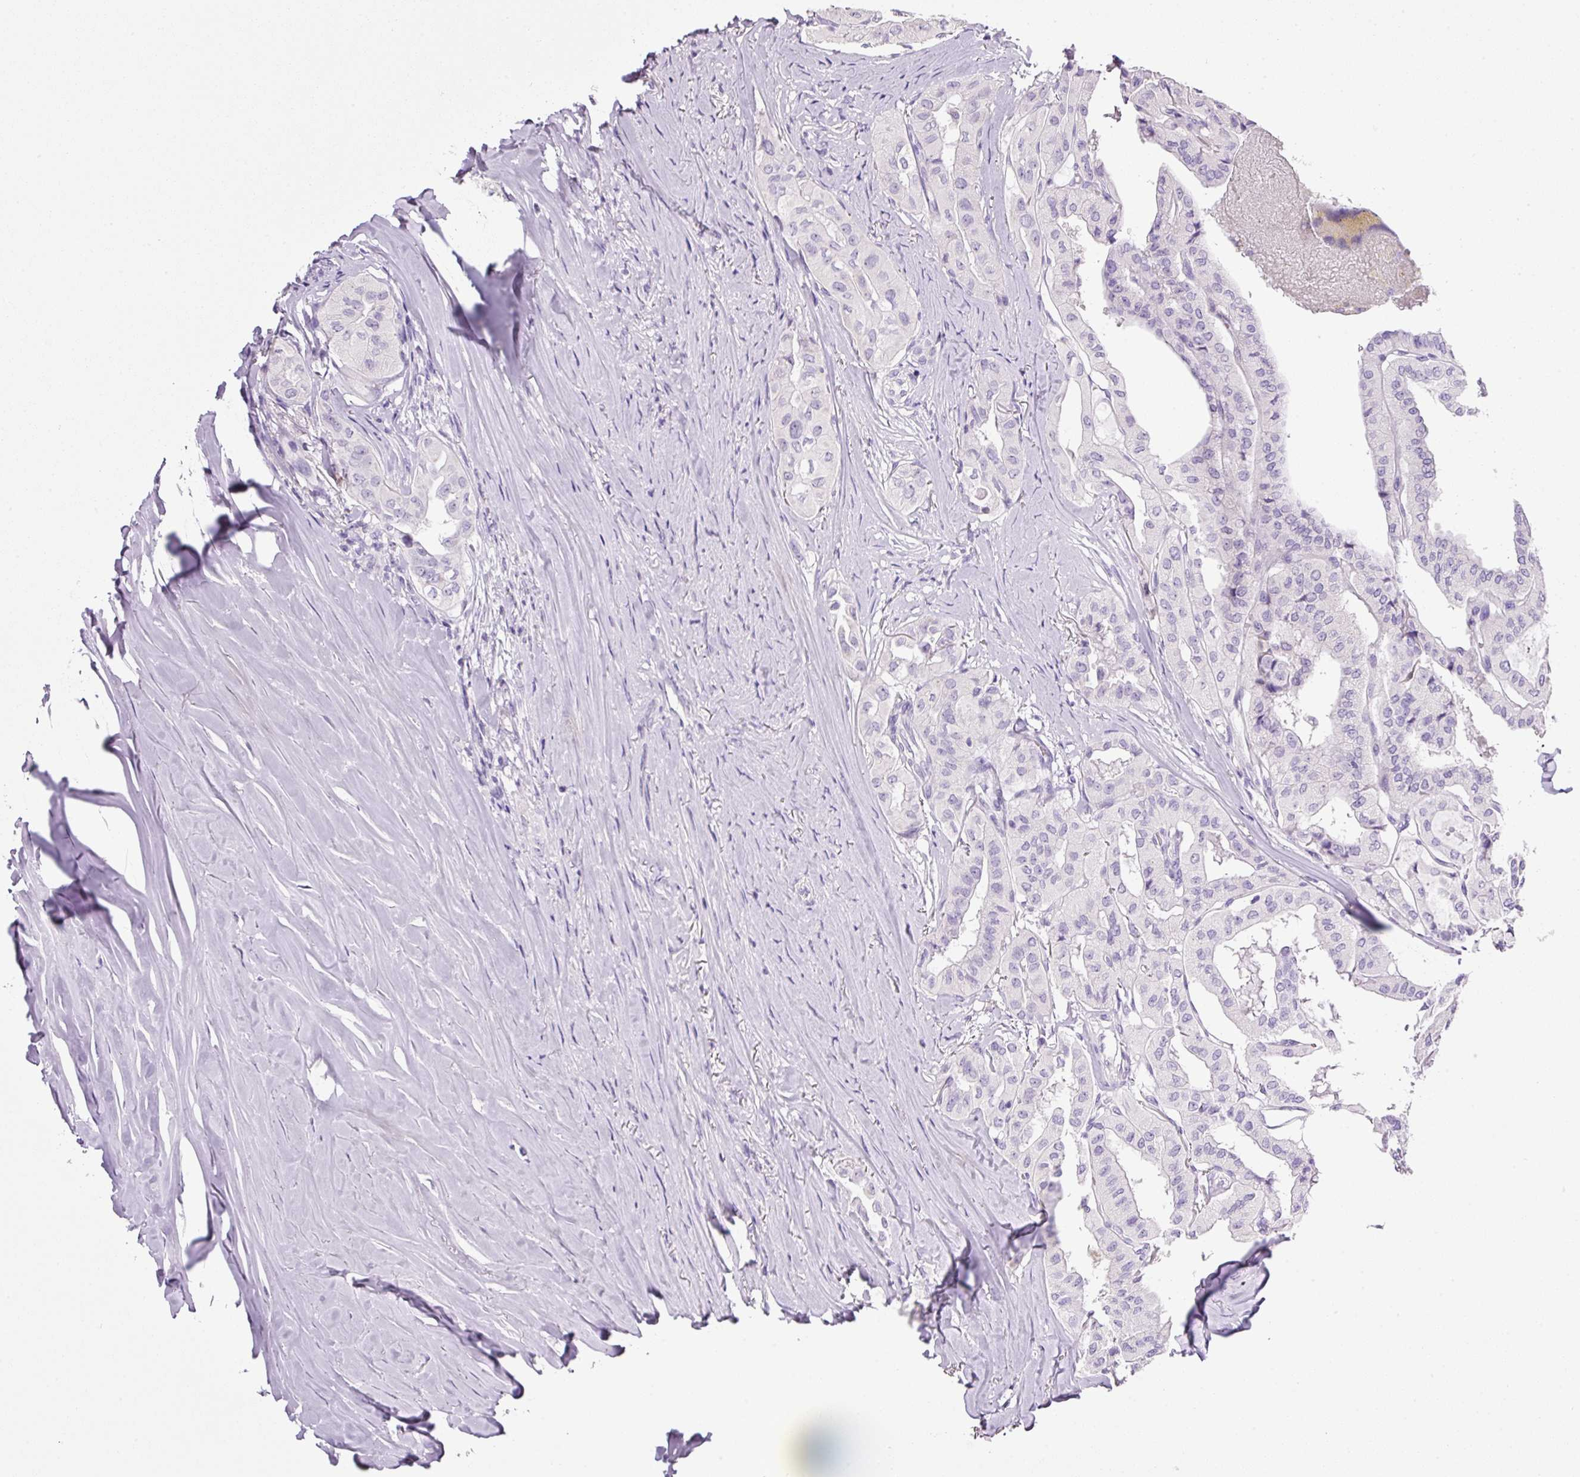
{"staining": {"intensity": "negative", "quantity": "none", "location": "none"}, "tissue": "thyroid cancer", "cell_type": "Tumor cells", "image_type": "cancer", "snomed": [{"axis": "morphology", "description": "Papillary adenocarcinoma, NOS"}, {"axis": "topography", "description": "Thyroid gland"}], "caption": "An immunohistochemistry (IHC) micrograph of papillary adenocarcinoma (thyroid) is shown. There is no staining in tumor cells of papillary adenocarcinoma (thyroid). (Brightfield microscopy of DAB (3,3'-diaminobenzidine) IHC at high magnification).", "gene": "BSND", "patient": {"sex": "female", "age": 59}}